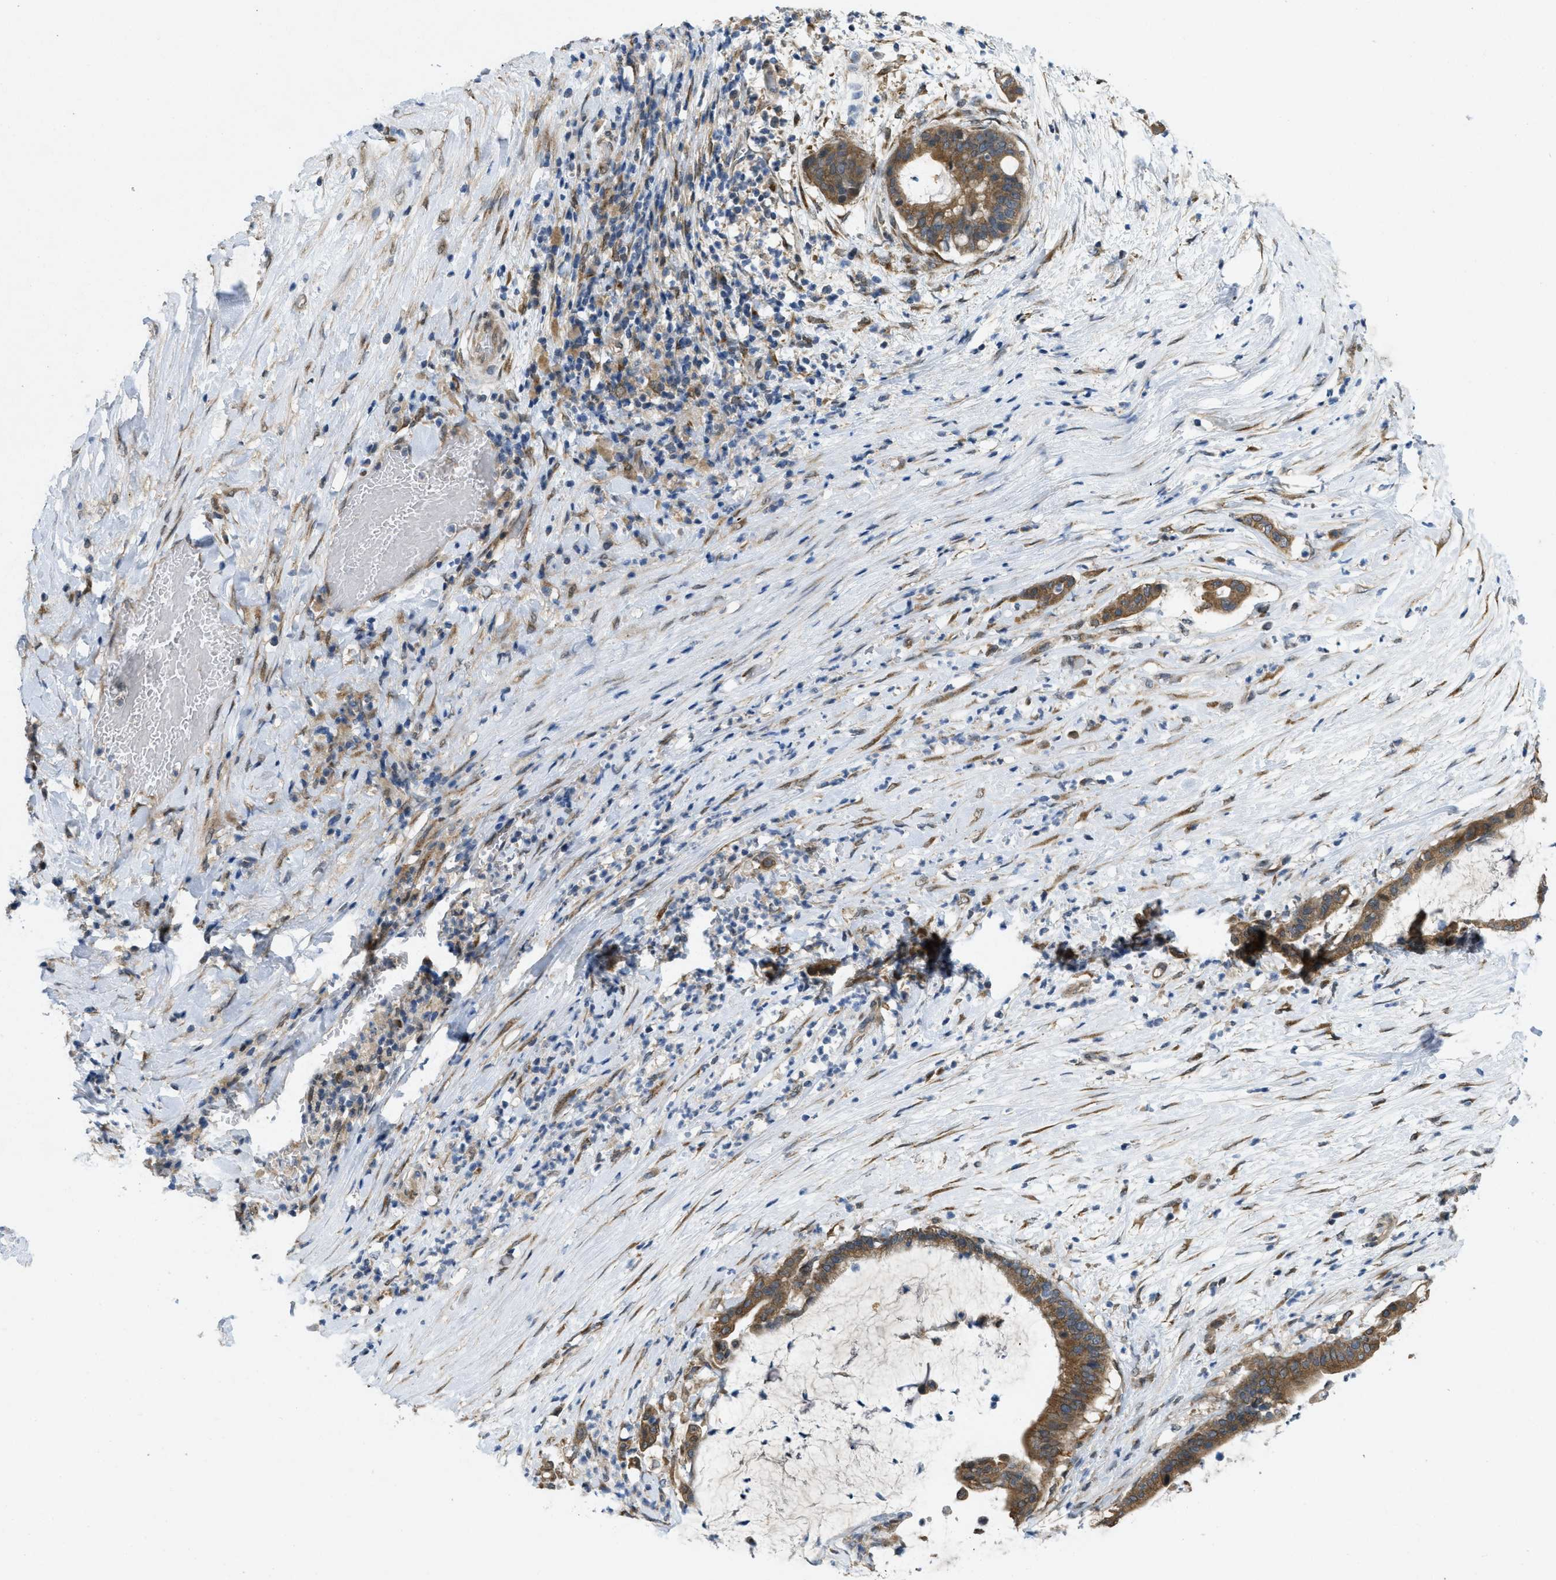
{"staining": {"intensity": "moderate", "quantity": ">75%", "location": "cytoplasmic/membranous"}, "tissue": "pancreatic cancer", "cell_type": "Tumor cells", "image_type": "cancer", "snomed": [{"axis": "morphology", "description": "Adenocarcinoma, NOS"}, {"axis": "topography", "description": "Pancreas"}], "caption": "Pancreatic cancer (adenocarcinoma) stained for a protein reveals moderate cytoplasmic/membranous positivity in tumor cells. Using DAB (3,3'-diaminobenzidine) (brown) and hematoxylin (blue) stains, captured at high magnification using brightfield microscopy.", "gene": "IFNLR1", "patient": {"sex": "male", "age": 41}}